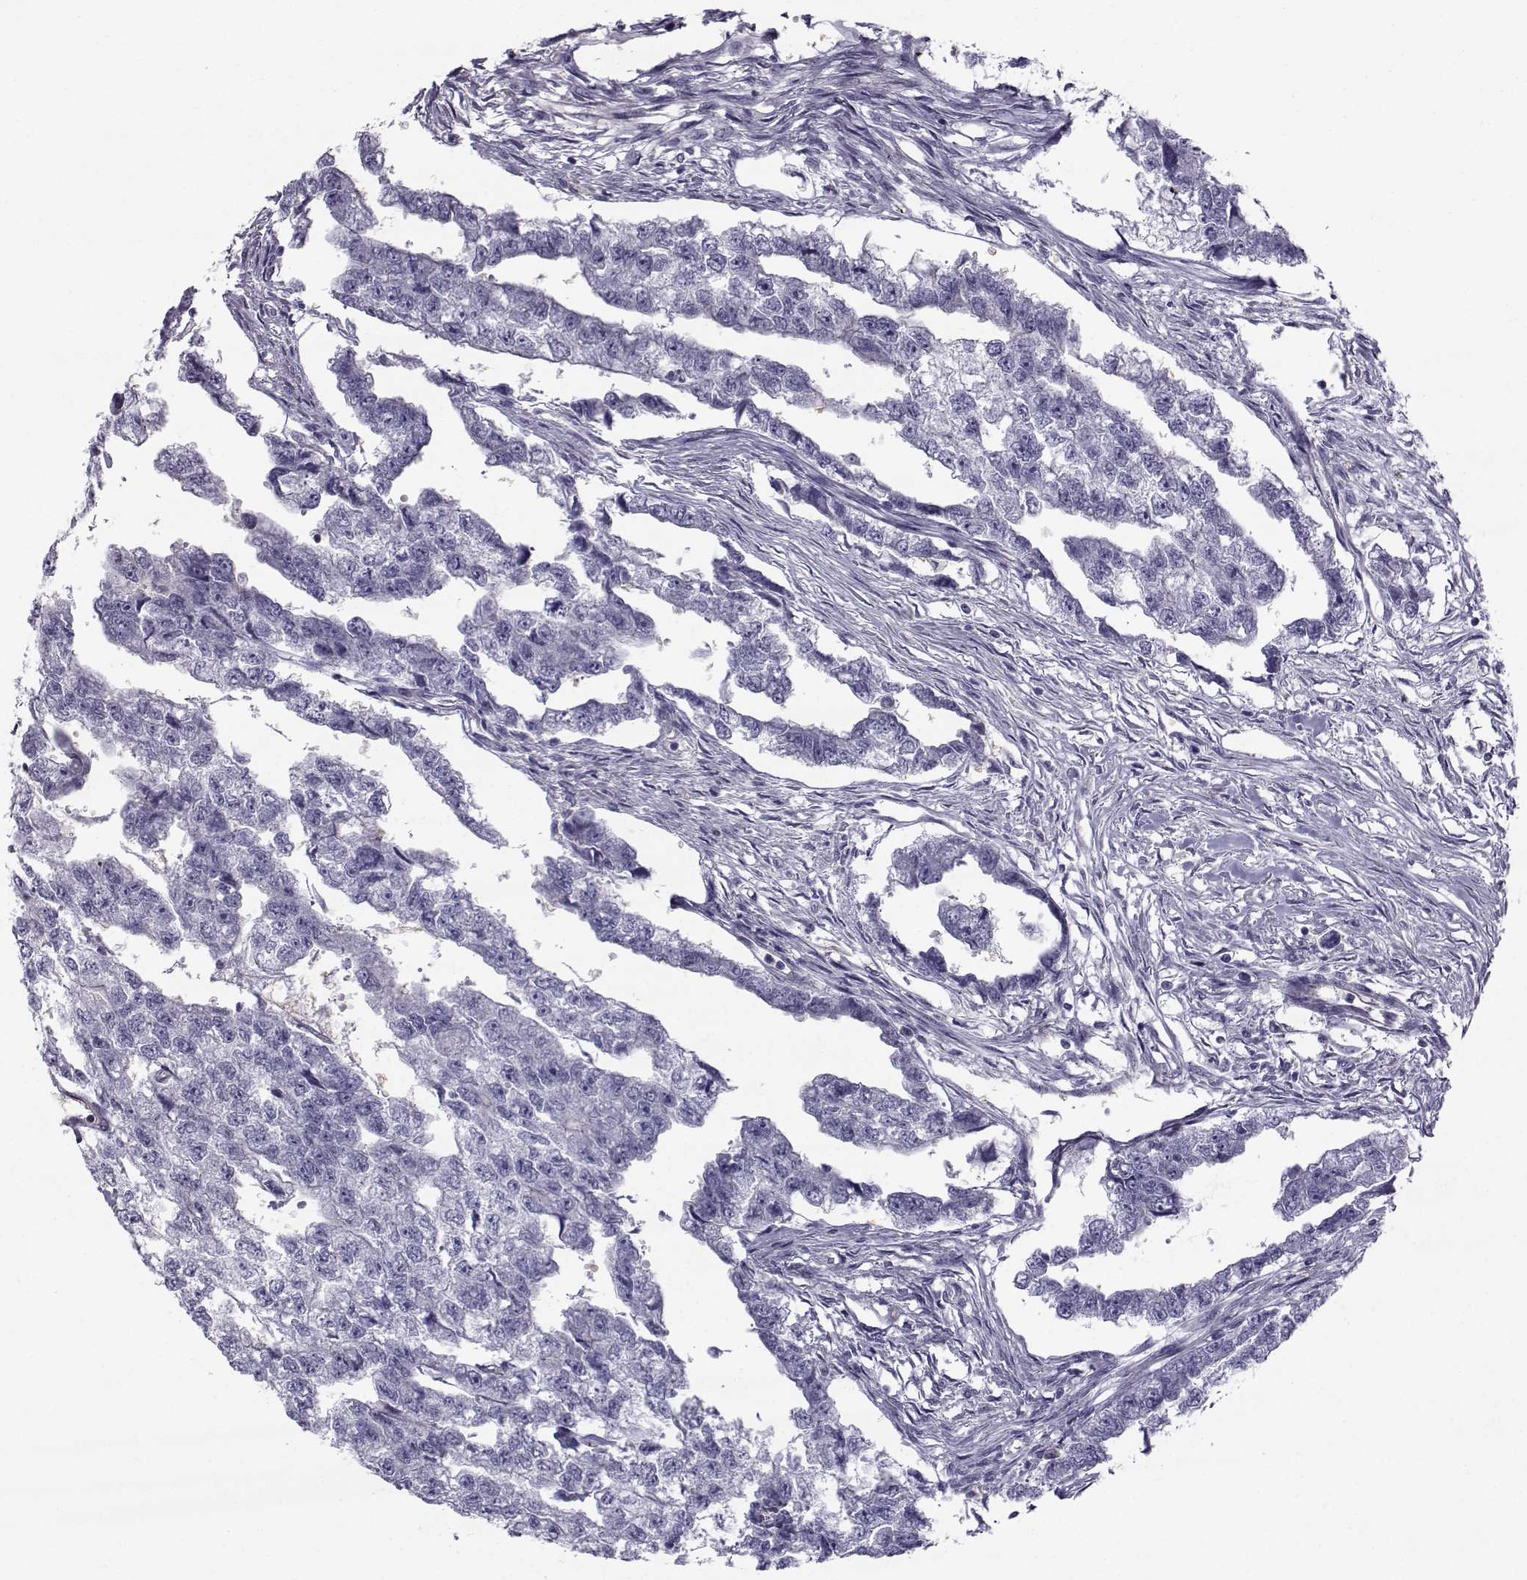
{"staining": {"intensity": "negative", "quantity": "none", "location": "none"}, "tissue": "testis cancer", "cell_type": "Tumor cells", "image_type": "cancer", "snomed": [{"axis": "morphology", "description": "Carcinoma, Embryonal, NOS"}, {"axis": "morphology", "description": "Teratoma, malignant, NOS"}, {"axis": "topography", "description": "Testis"}], "caption": "The immunohistochemistry (IHC) histopathology image has no significant staining in tumor cells of testis cancer tissue.", "gene": "QPCT", "patient": {"sex": "male", "age": 44}}